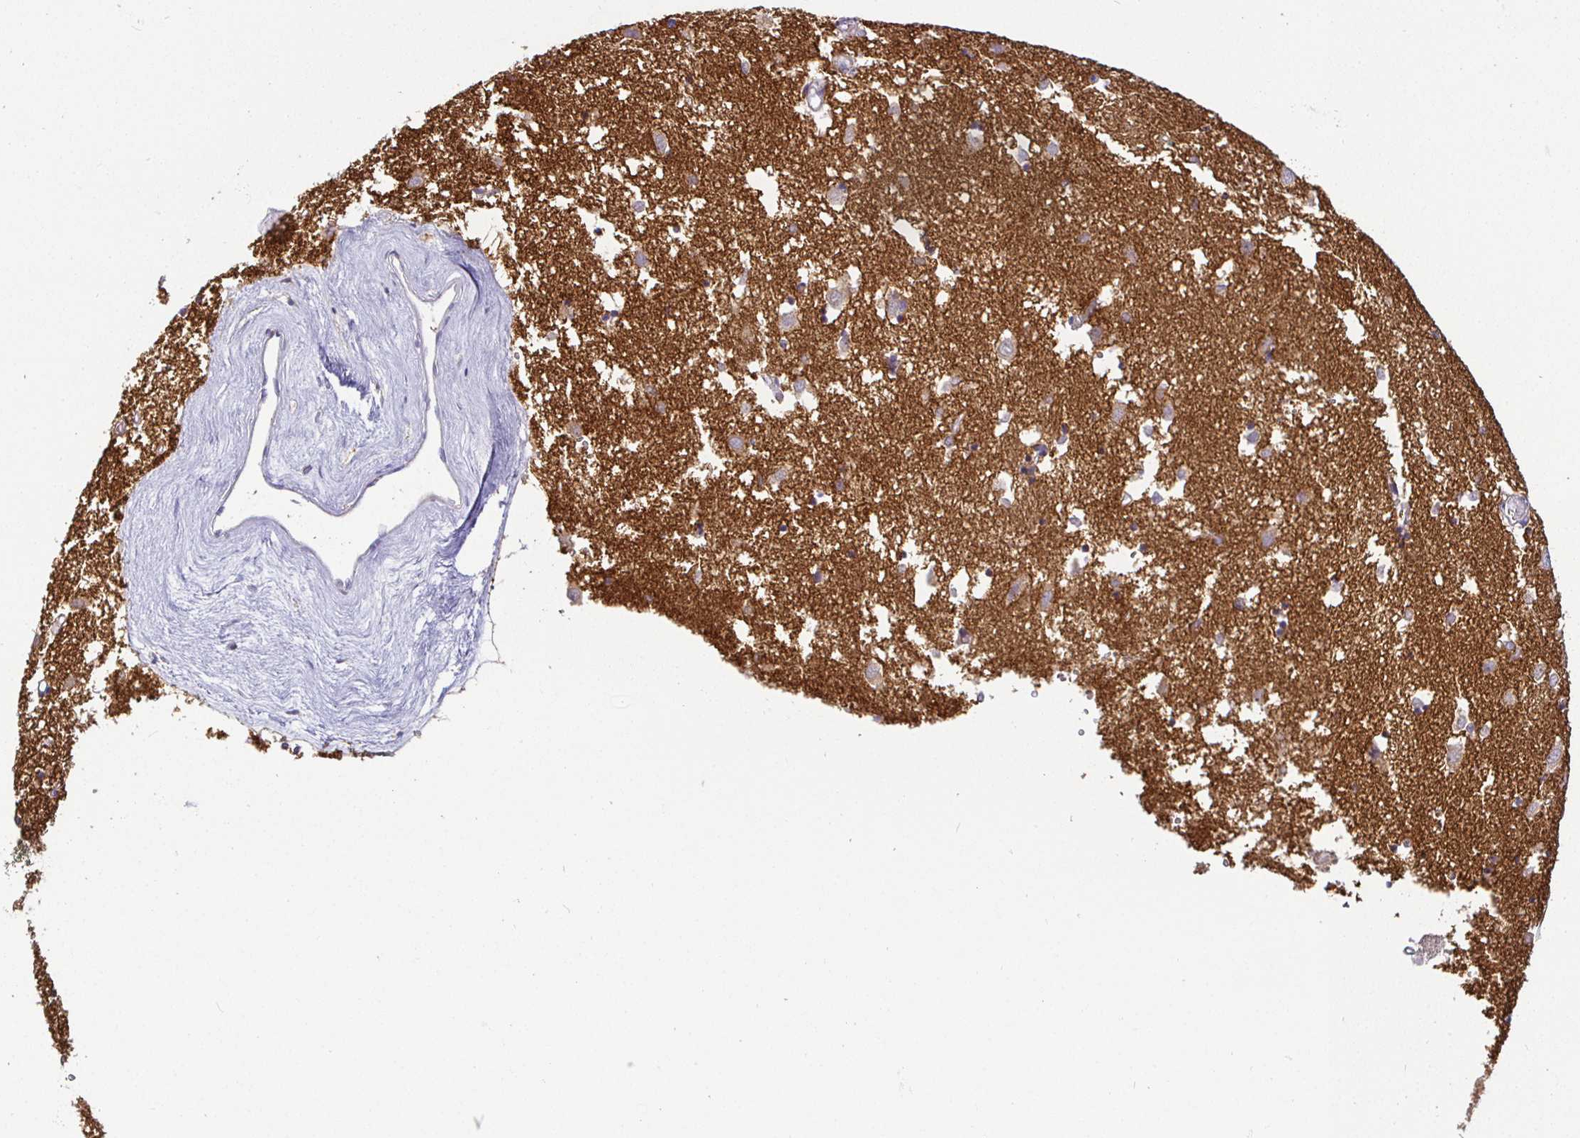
{"staining": {"intensity": "negative", "quantity": "none", "location": "none"}, "tissue": "caudate", "cell_type": "Glial cells", "image_type": "normal", "snomed": [{"axis": "morphology", "description": "Normal tissue, NOS"}, {"axis": "topography", "description": "Lateral ventricle wall"}], "caption": "Immunohistochemical staining of benign human caudate displays no significant positivity in glial cells.", "gene": "SIRPA", "patient": {"sex": "male", "age": 70}}